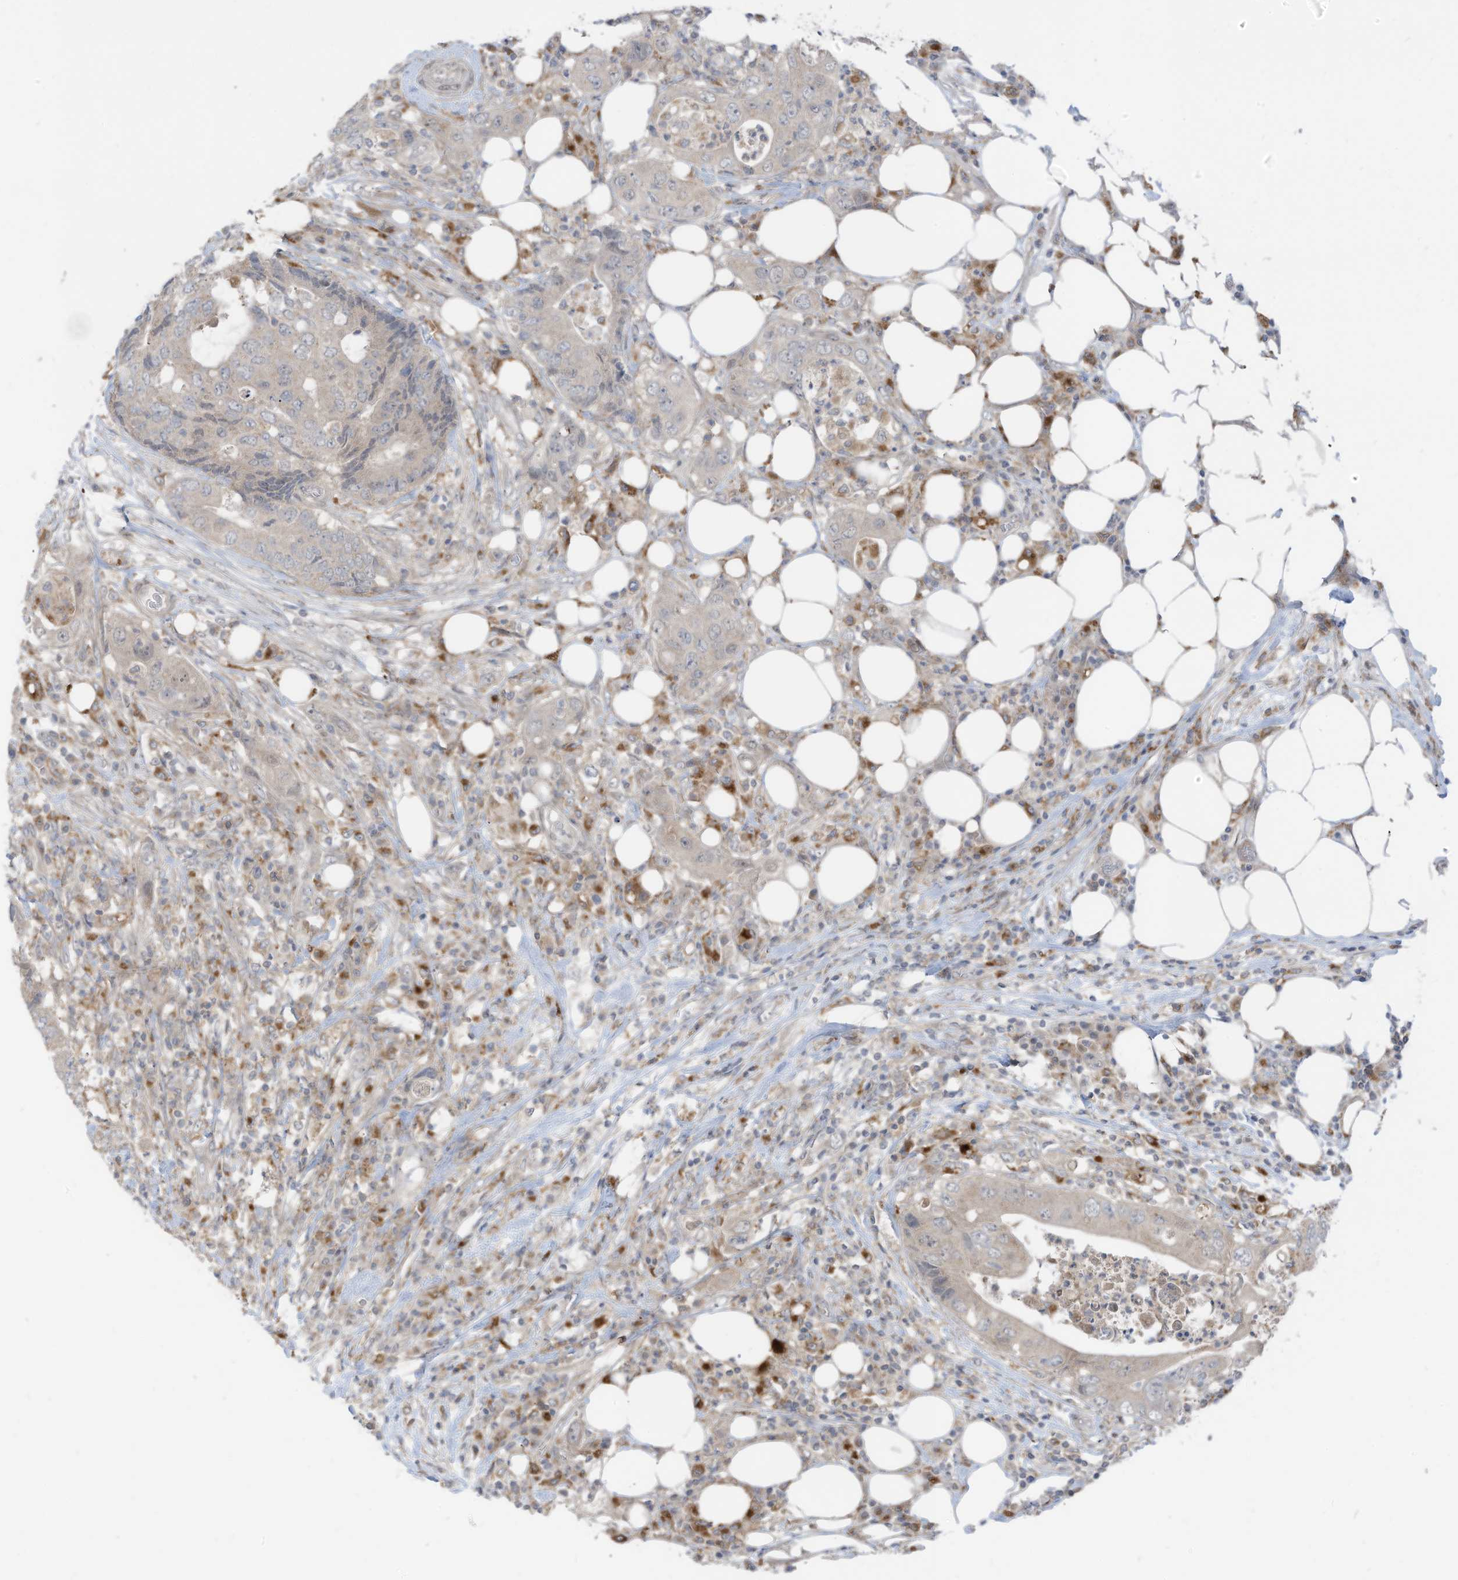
{"staining": {"intensity": "weak", "quantity": "25%-75%", "location": "cytoplasmic/membranous"}, "tissue": "colorectal cancer", "cell_type": "Tumor cells", "image_type": "cancer", "snomed": [{"axis": "morphology", "description": "Adenocarcinoma, NOS"}, {"axis": "topography", "description": "Colon"}], "caption": "Protein expression analysis of adenocarcinoma (colorectal) displays weak cytoplasmic/membranous positivity in about 25%-75% of tumor cells. The protein of interest is stained brown, and the nuclei are stained in blue (DAB (3,3'-diaminobenzidine) IHC with brightfield microscopy, high magnification).", "gene": "DZIP3", "patient": {"sex": "male", "age": 71}}